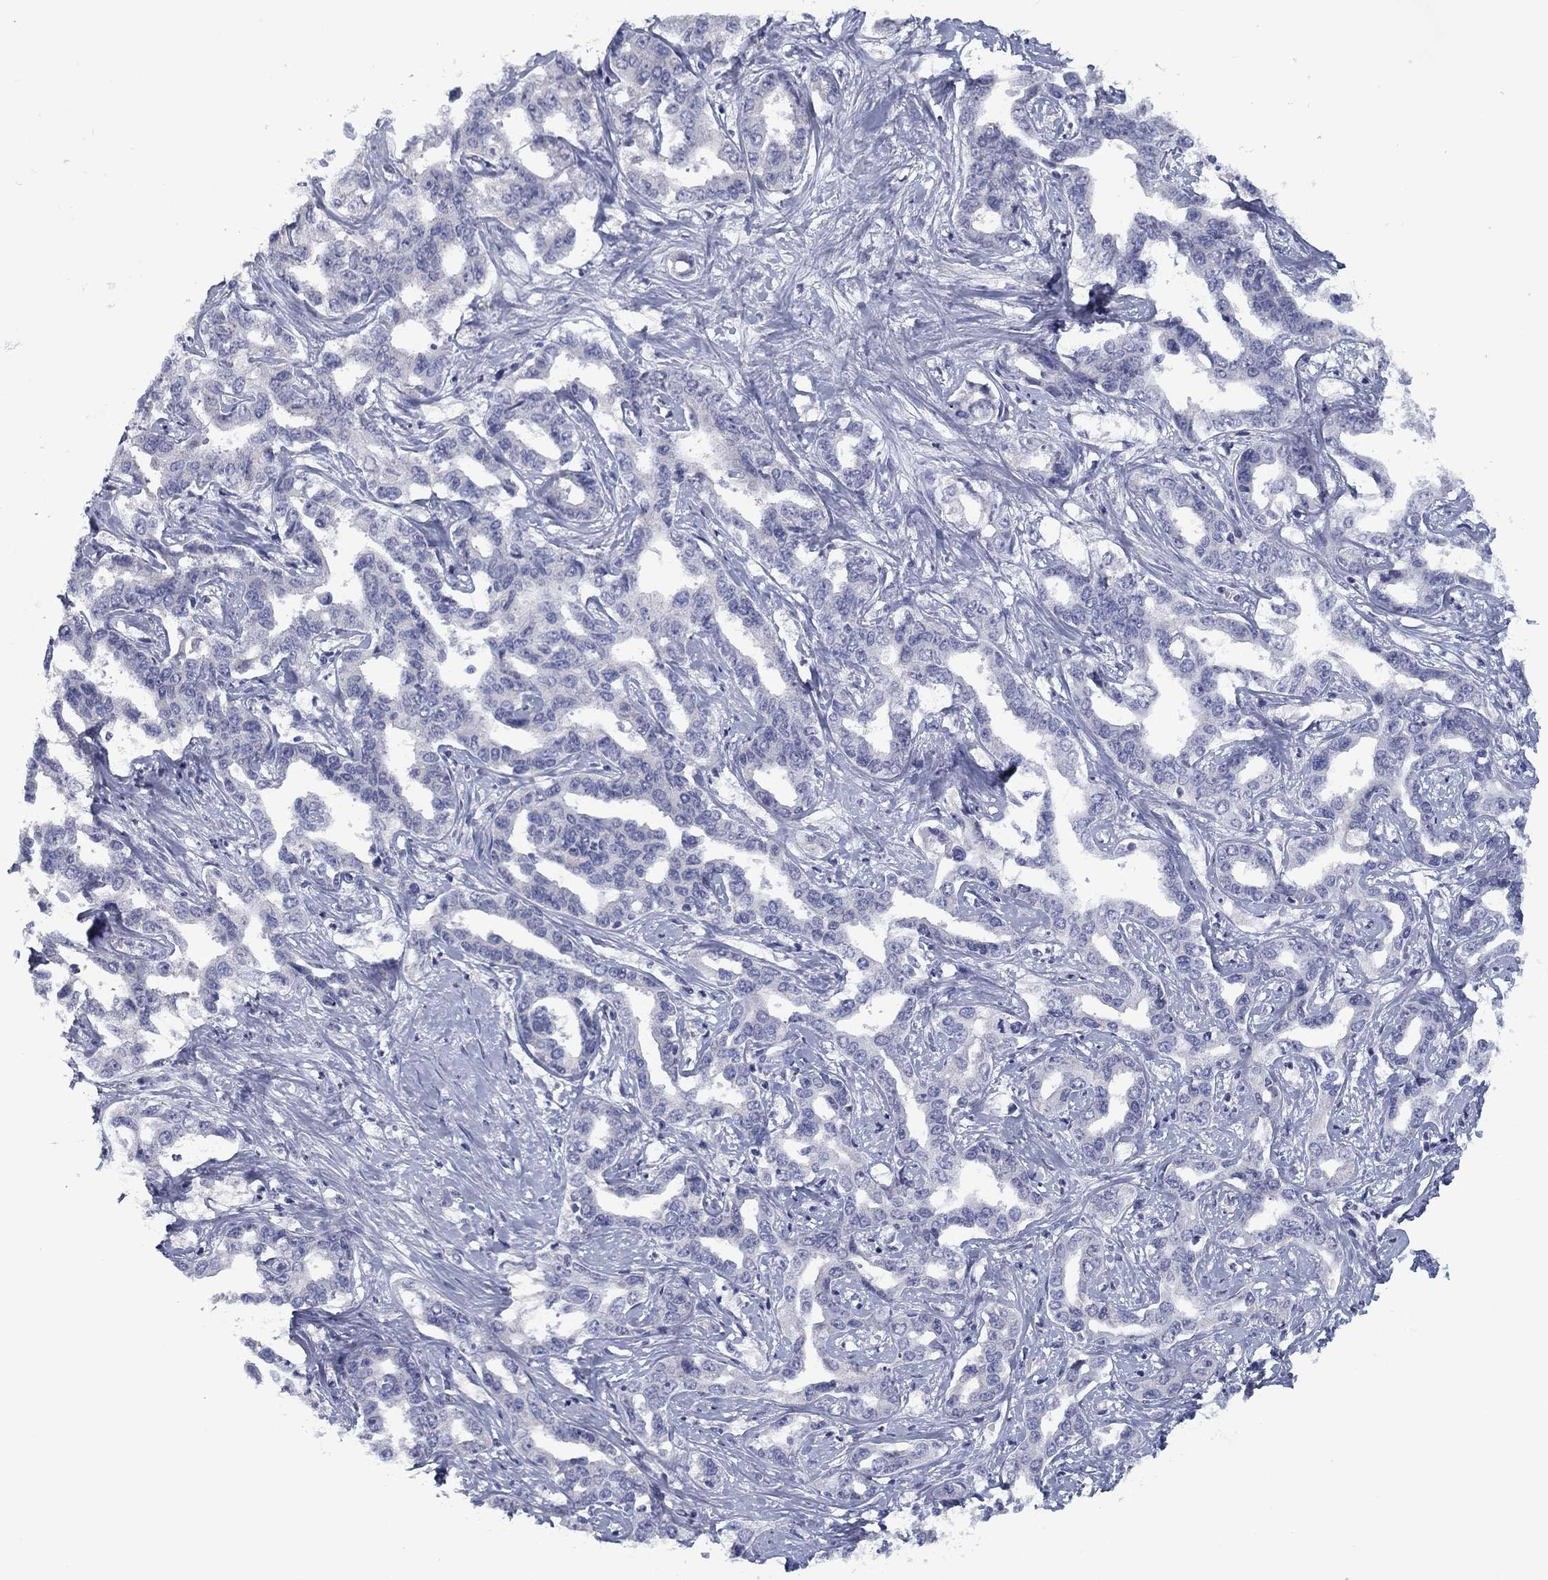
{"staining": {"intensity": "negative", "quantity": "none", "location": "none"}, "tissue": "liver cancer", "cell_type": "Tumor cells", "image_type": "cancer", "snomed": [{"axis": "morphology", "description": "Cholangiocarcinoma"}, {"axis": "topography", "description": "Liver"}], "caption": "Histopathology image shows no protein positivity in tumor cells of liver cancer tissue.", "gene": "CALB1", "patient": {"sex": "male", "age": 59}}